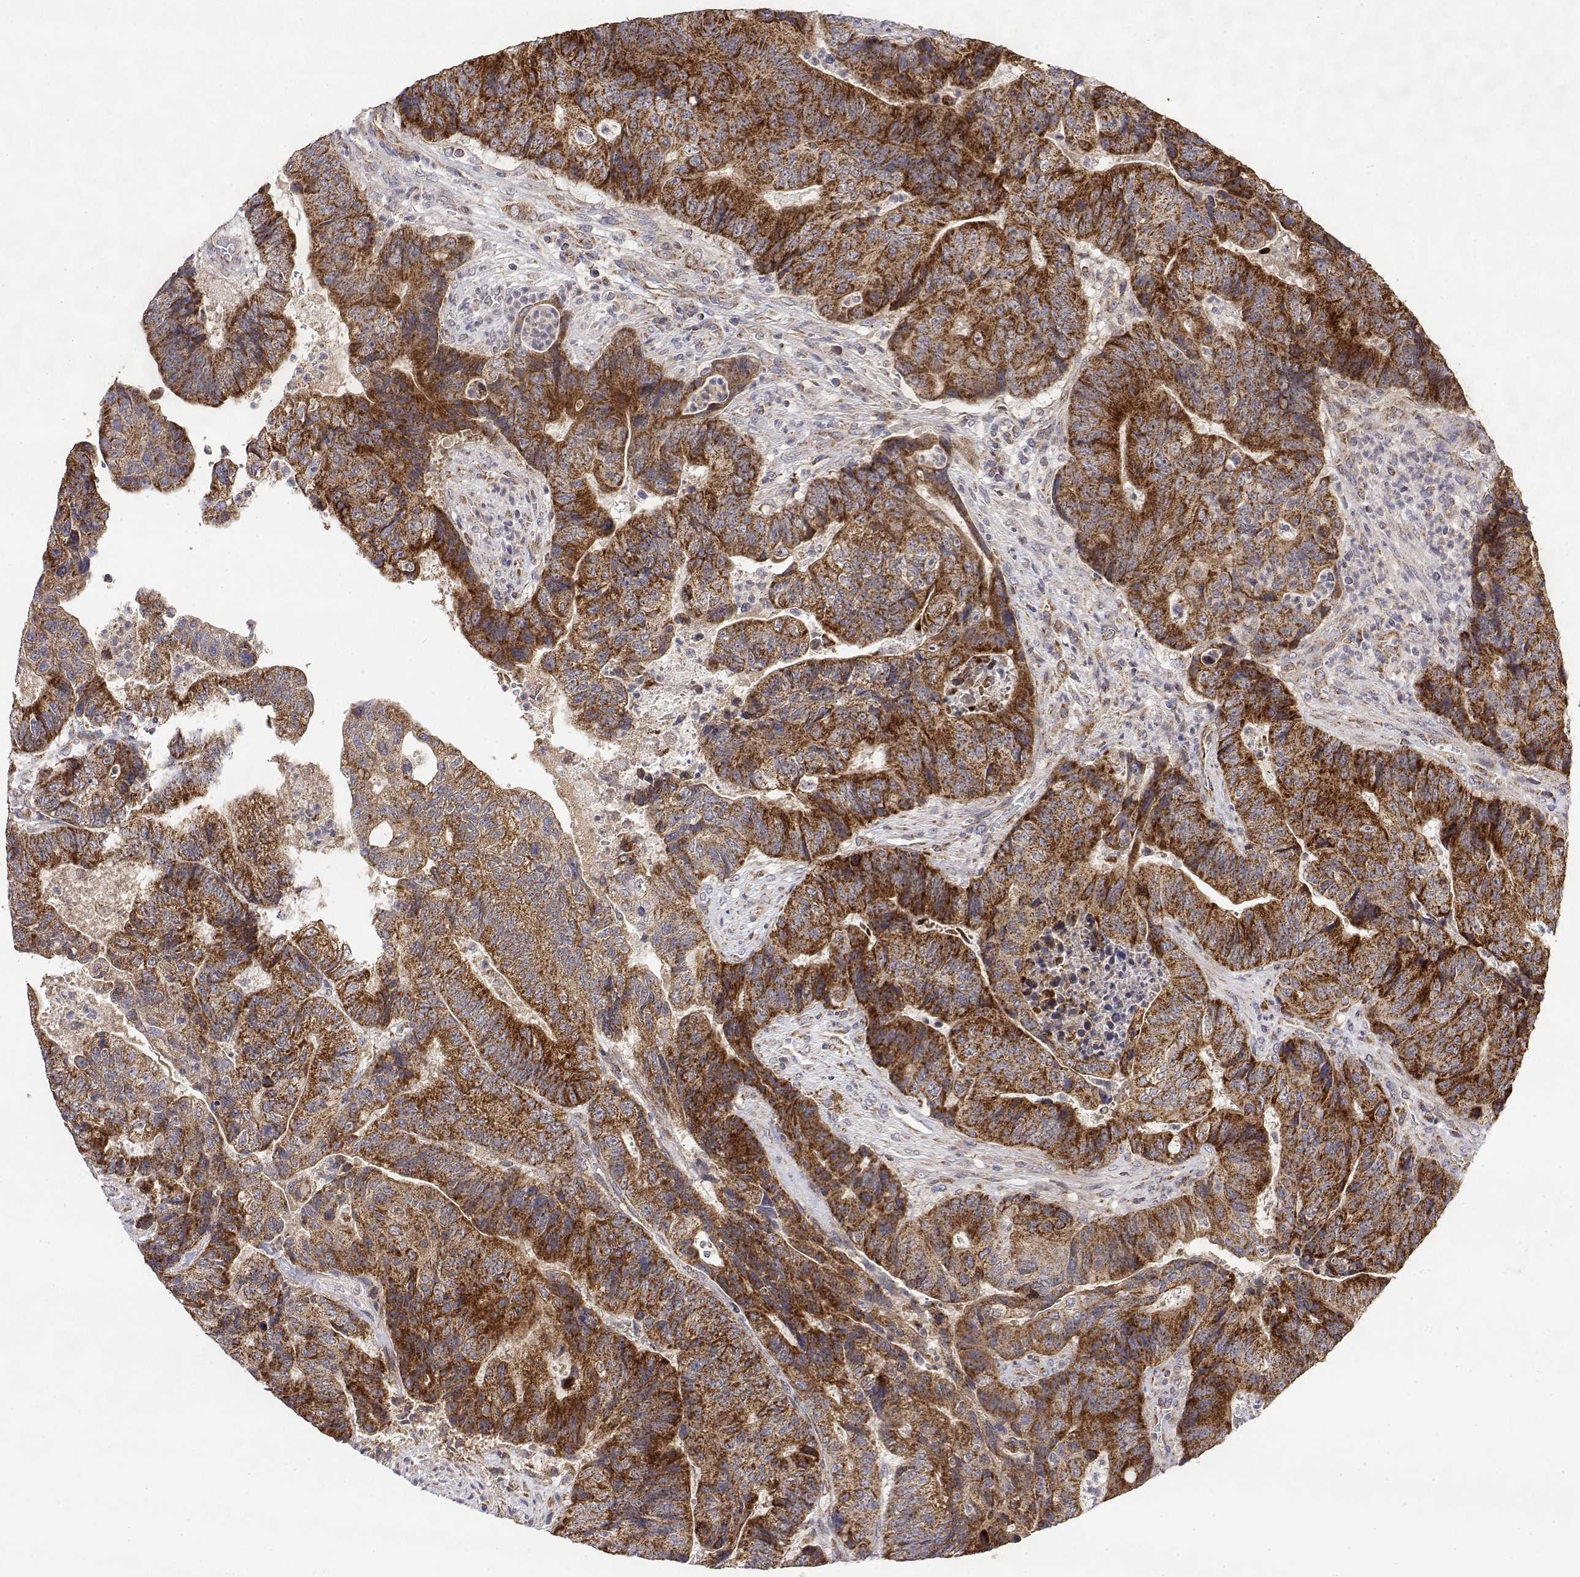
{"staining": {"intensity": "strong", "quantity": ">75%", "location": "cytoplasmic/membranous"}, "tissue": "colorectal cancer", "cell_type": "Tumor cells", "image_type": "cancer", "snomed": [{"axis": "morphology", "description": "Normal tissue, NOS"}, {"axis": "morphology", "description": "Adenocarcinoma, NOS"}, {"axis": "topography", "description": "Colon"}], "caption": "IHC staining of adenocarcinoma (colorectal), which demonstrates high levels of strong cytoplasmic/membranous expression in about >75% of tumor cells indicating strong cytoplasmic/membranous protein positivity. The staining was performed using DAB (3,3'-diaminobenzidine) (brown) for protein detection and nuclei were counterstained in hematoxylin (blue).", "gene": "GADD45GIP1", "patient": {"sex": "female", "age": 48}}